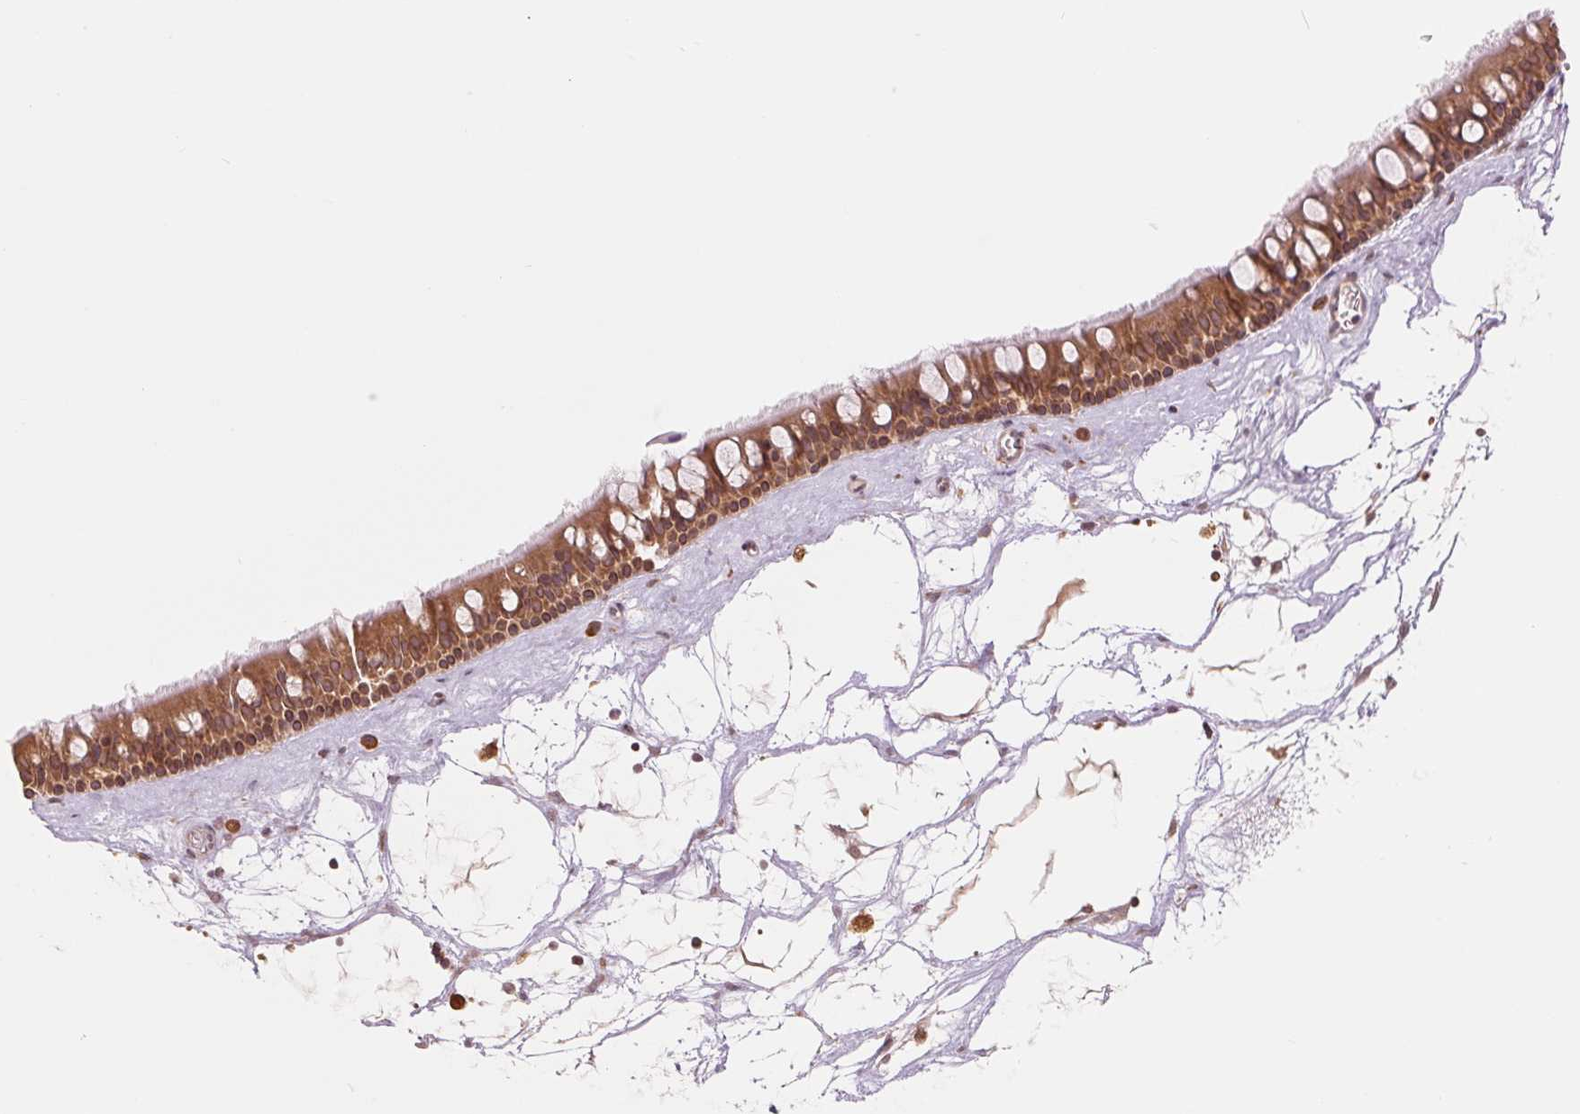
{"staining": {"intensity": "moderate", "quantity": ">75%", "location": "cytoplasmic/membranous"}, "tissue": "nasopharynx", "cell_type": "Respiratory epithelial cells", "image_type": "normal", "snomed": [{"axis": "morphology", "description": "Normal tissue, NOS"}, {"axis": "topography", "description": "Nasopharynx"}], "caption": "Protein staining of normal nasopharynx displays moderate cytoplasmic/membranous positivity in about >75% of respiratory epithelial cells.", "gene": "TECR", "patient": {"sex": "male", "age": 68}}